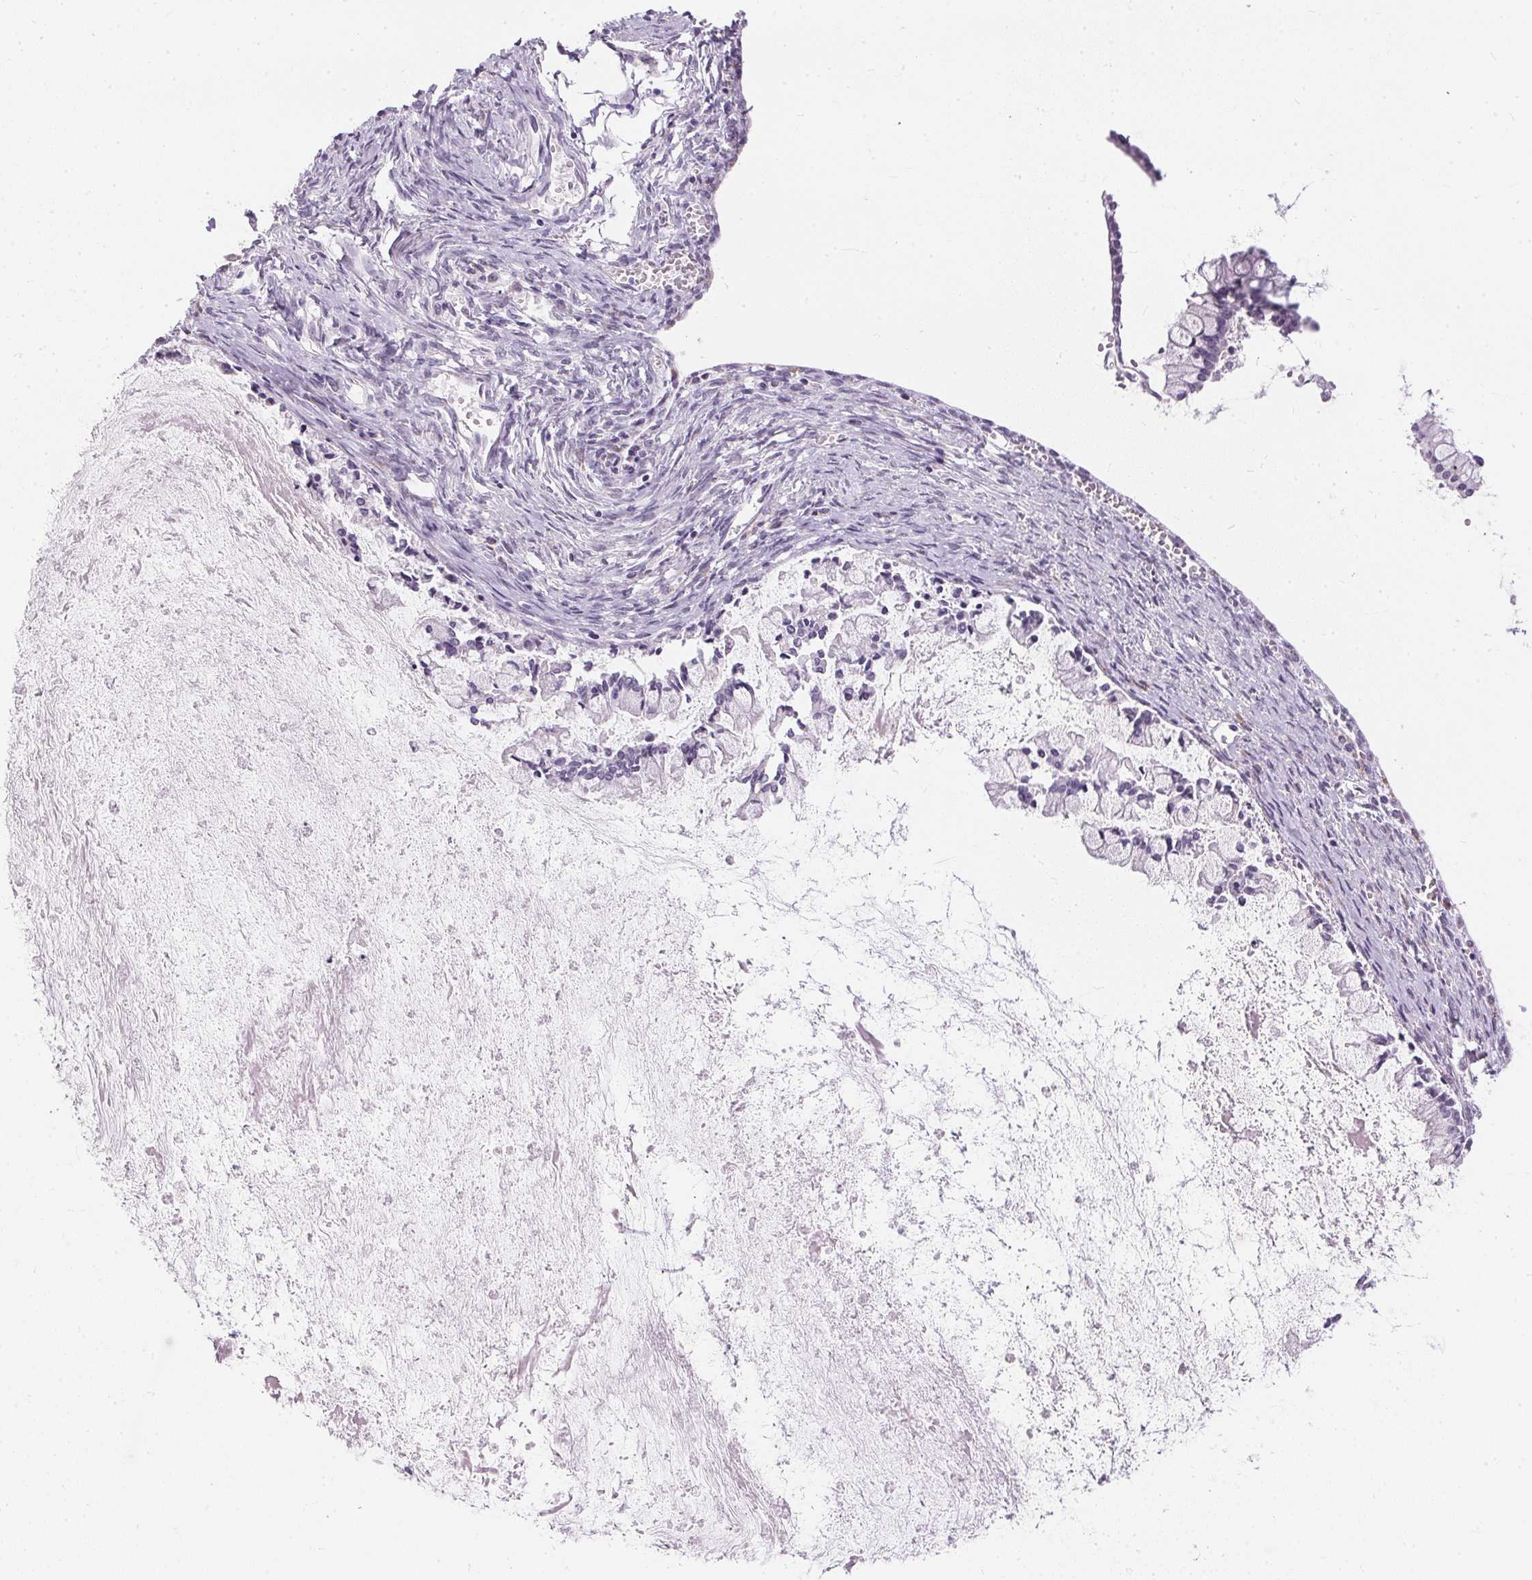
{"staining": {"intensity": "negative", "quantity": "none", "location": "none"}, "tissue": "ovarian cancer", "cell_type": "Tumor cells", "image_type": "cancer", "snomed": [{"axis": "morphology", "description": "Cystadenocarcinoma, mucinous, NOS"}, {"axis": "topography", "description": "Ovary"}], "caption": "Immunohistochemical staining of human ovarian cancer shows no significant staining in tumor cells.", "gene": "GBP6", "patient": {"sex": "female", "age": 67}}